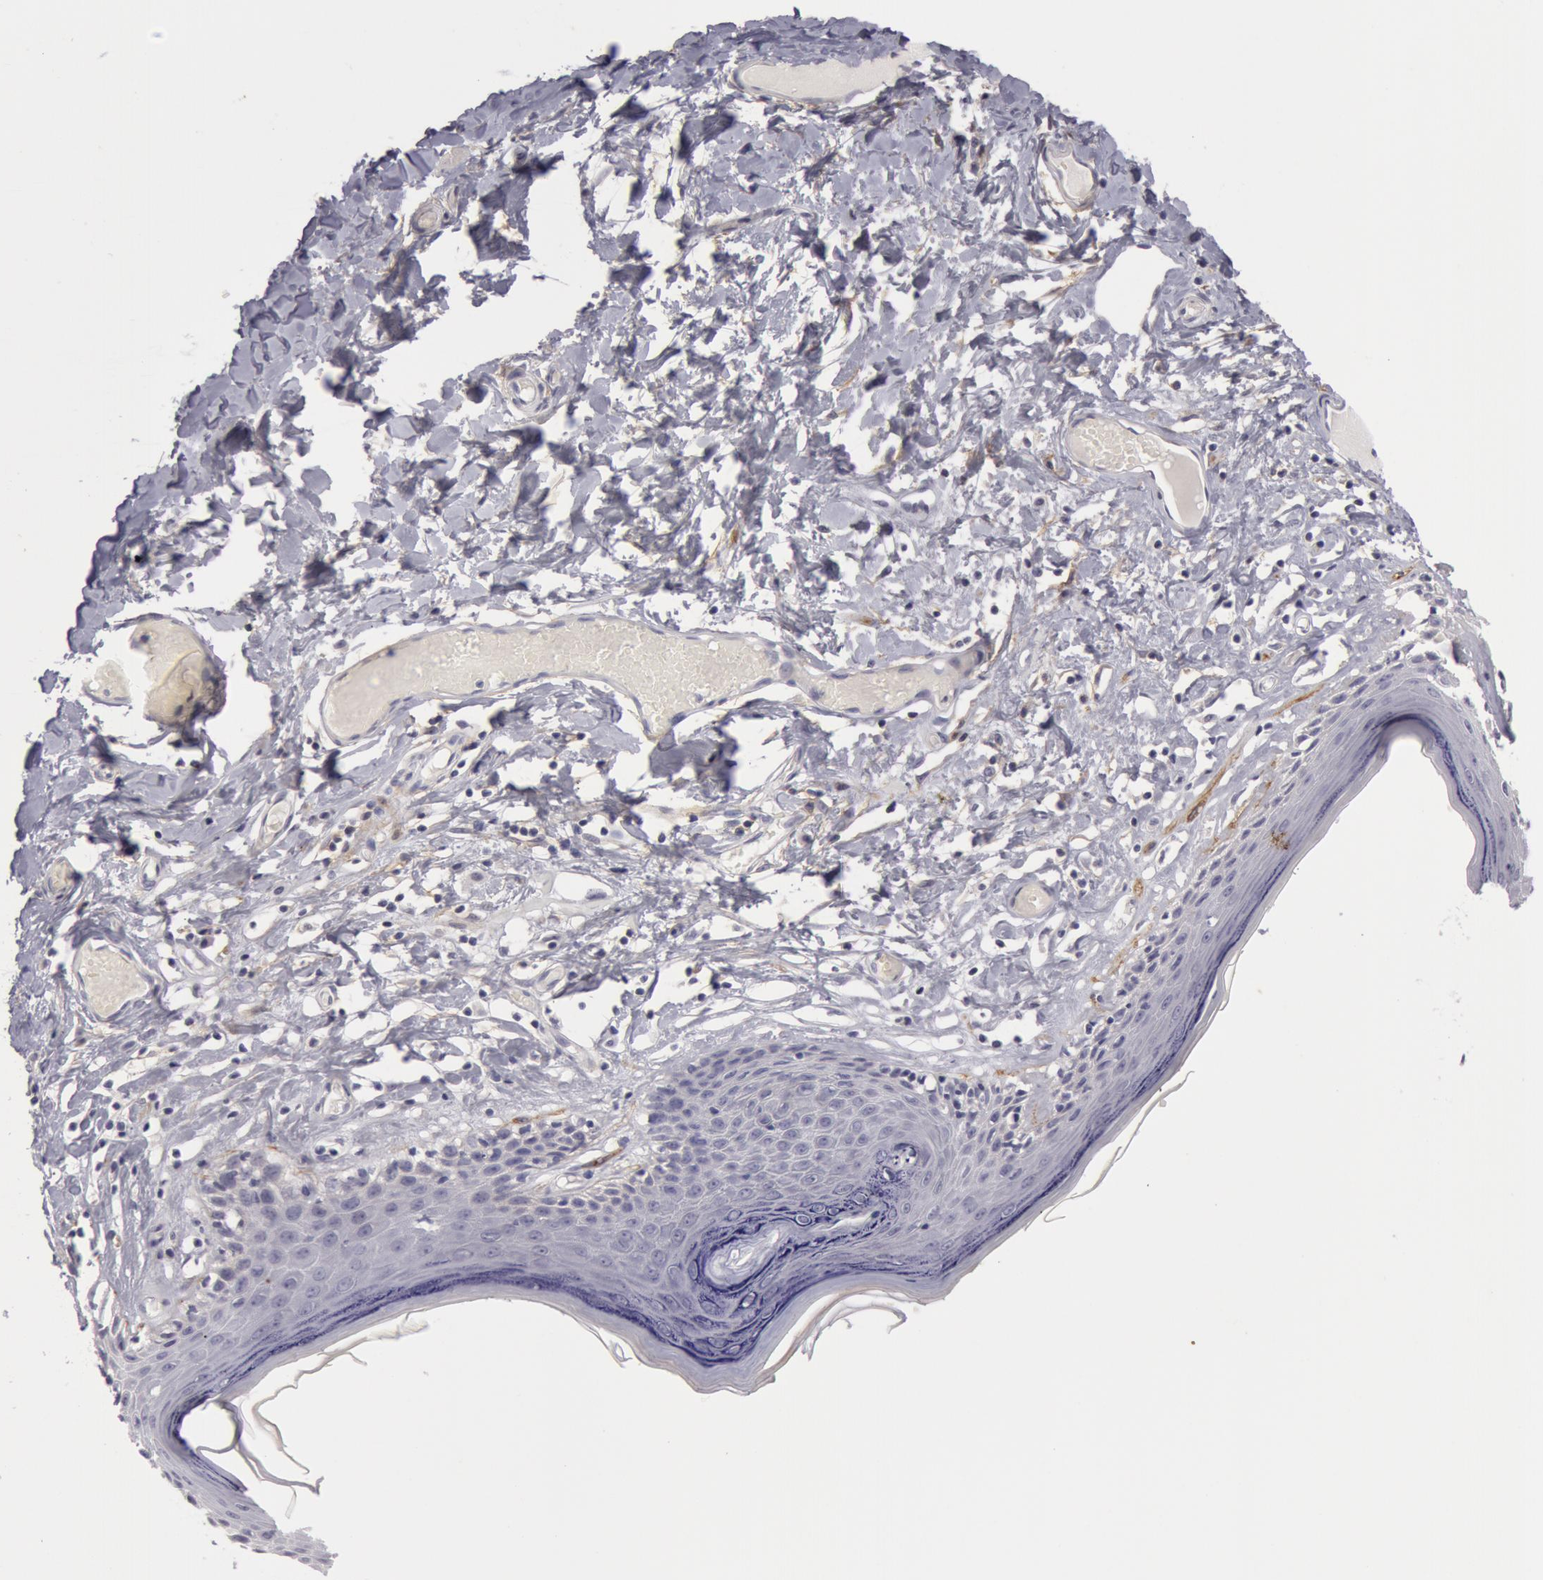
{"staining": {"intensity": "negative", "quantity": "none", "location": "none"}, "tissue": "skin", "cell_type": "Epidermal cells", "image_type": "normal", "snomed": [{"axis": "morphology", "description": "Normal tissue, NOS"}, {"axis": "topography", "description": "Vascular tissue"}, {"axis": "topography", "description": "Vulva"}, {"axis": "topography", "description": "Peripheral nerve tissue"}], "caption": "Immunohistochemistry histopathology image of unremarkable skin: skin stained with DAB (3,3'-diaminobenzidine) shows no significant protein positivity in epidermal cells.", "gene": "NLGN4X", "patient": {"sex": "female", "age": 86}}